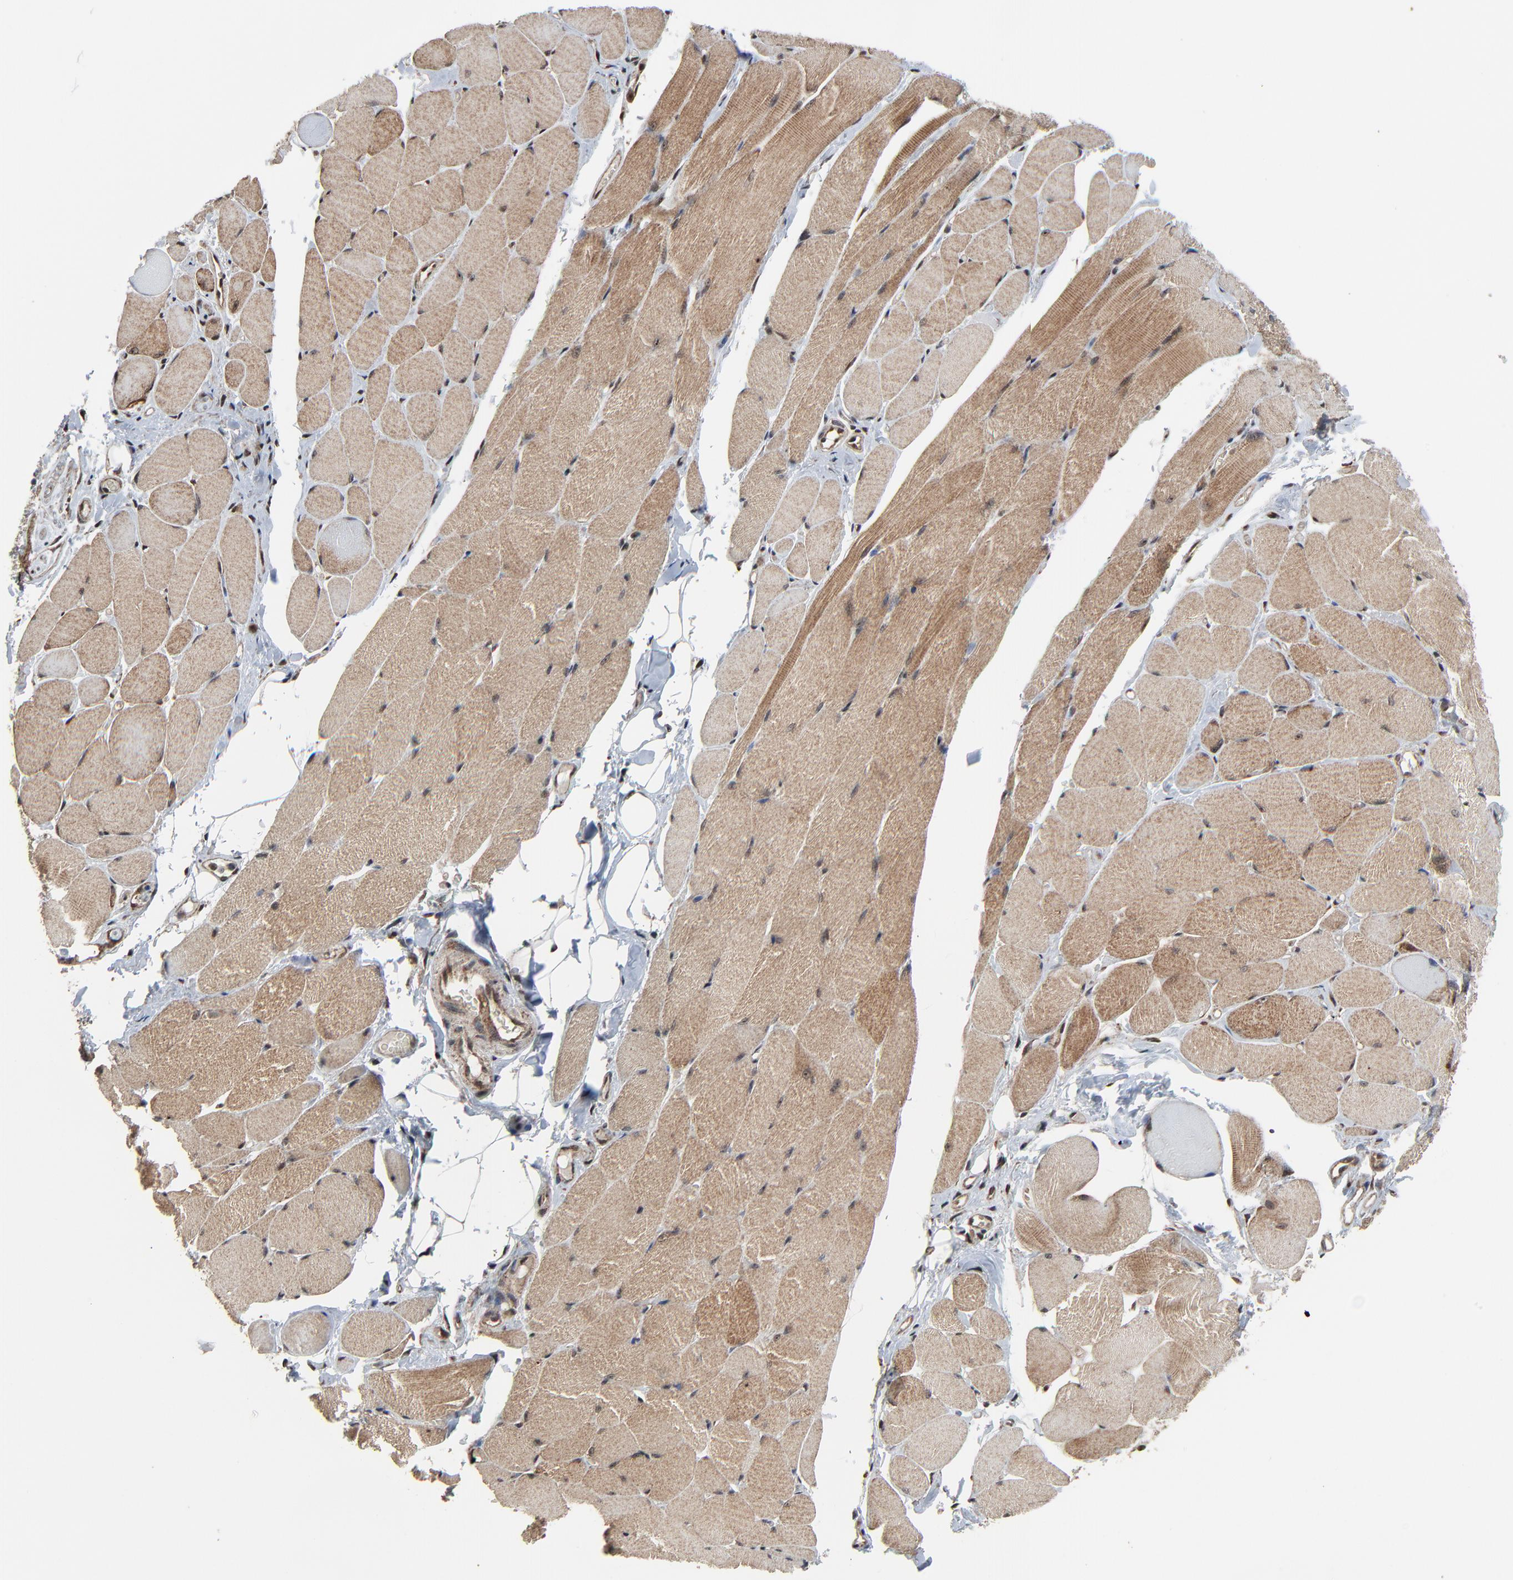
{"staining": {"intensity": "moderate", "quantity": ">75%", "location": "cytoplasmic/membranous"}, "tissue": "skeletal muscle", "cell_type": "Myocytes", "image_type": "normal", "snomed": [{"axis": "morphology", "description": "Normal tissue, NOS"}, {"axis": "topography", "description": "Skeletal muscle"}, {"axis": "topography", "description": "Peripheral nerve tissue"}], "caption": "High-magnification brightfield microscopy of unremarkable skeletal muscle stained with DAB (brown) and counterstained with hematoxylin (blue). myocytes exhibit moderate cytoplasmic/membranous positivity is seen in about>75% of cells.", "gene": "RHOJ", "patient": {"sex": "female", "age": 84}}